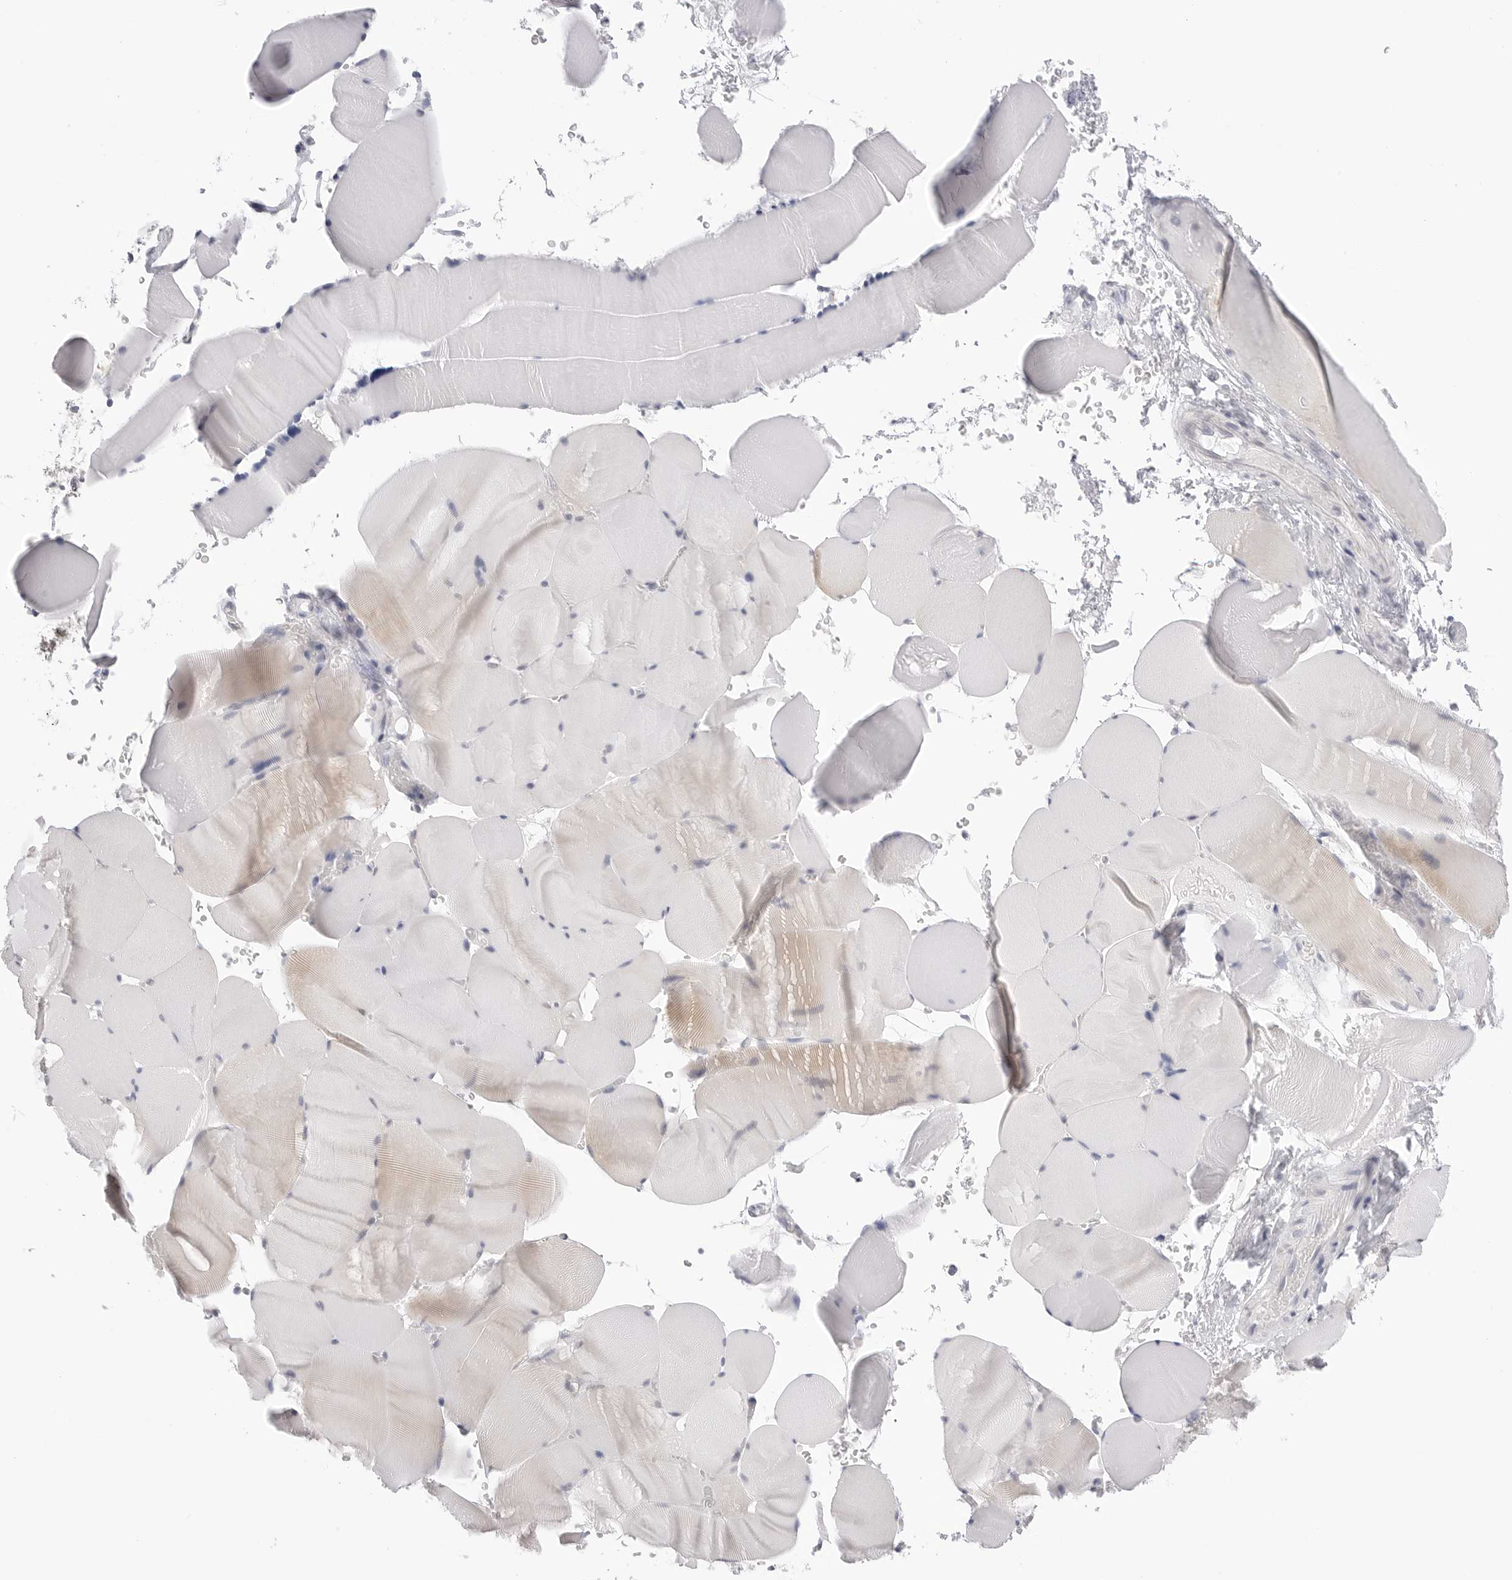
{"staining": {"intensity": "weak", "quantity": "25%-75%", "location": "cytoplasmic/membranous"}, "tissue": "skeletal muscle", "cell_type": "Myocytes", "image_type": "normal", "snomed": [{"axis": "morphology", "description": "Normal tissue, NOS"}, {"axis": "topography", "description": "Skeletal muscle"}], "caption": "Immunohistochemical staining of benign human skeletal muscle reveals low levels of weak cytoplasmic/membranous staining in approximately 25%-75% of myocytes. The staining is performed using DAB brown chromogen to label protein expression. The nuclei are counter-stained blue using hematoxylin.", "gene": "RPN1", "patient": {"sex": "male", "age": 62}}